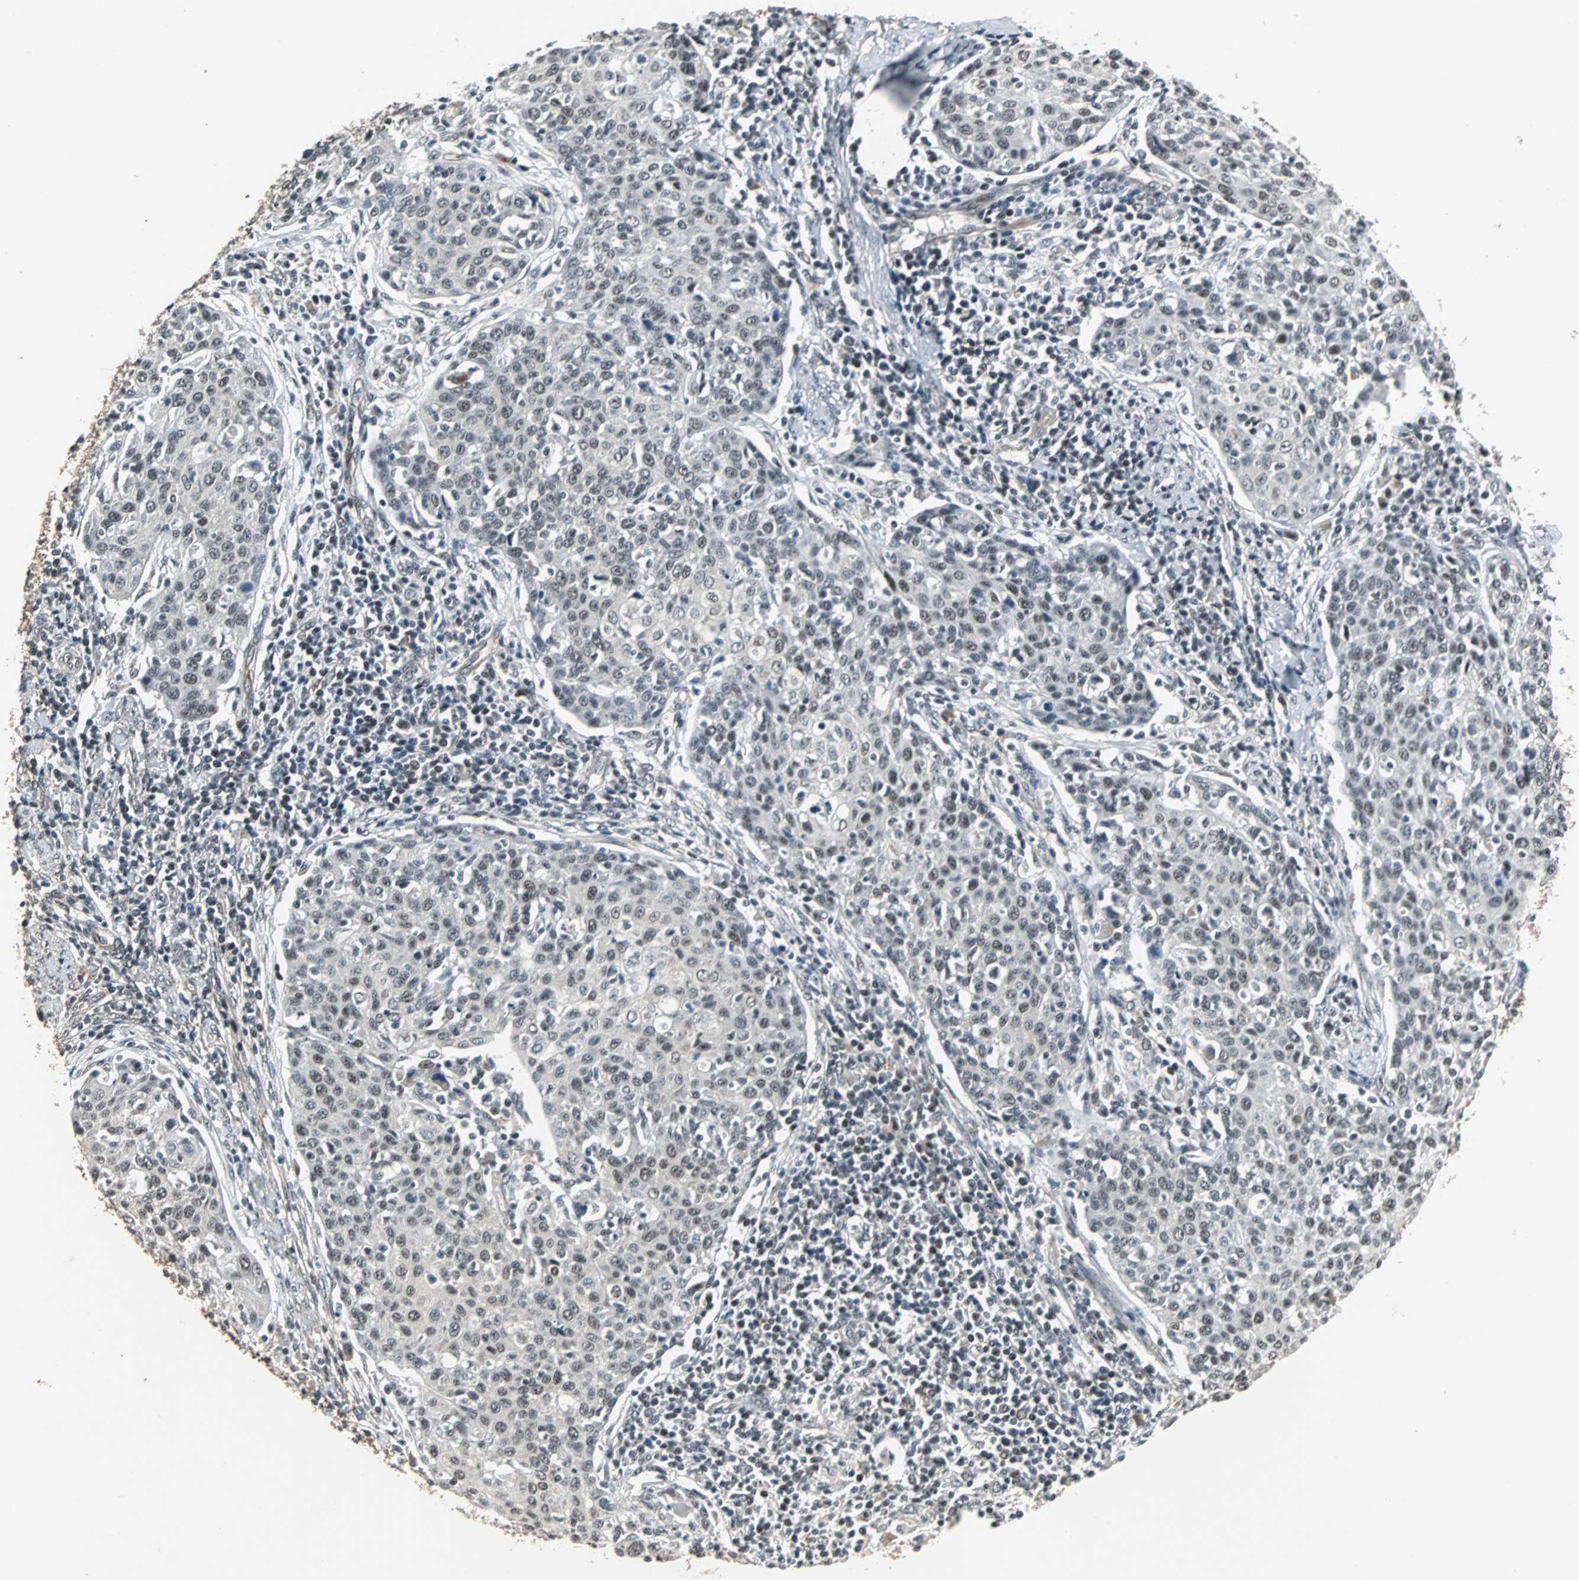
{"staining": {"intensity": "moderate", "quantity": ">75%", "location": "nuclear"}, "tissue": "cervical cancer", "cell_type": "Tumor cells", "image_type": "cancer", "snomed": [{"axis": "morphology", "description": "Squamous cell carcinoma, NOS"}, {"axis": "topography", "description": "Cervix"}], "caption": "Moderate nuclear staining for a protein is appreciated in about >75% of tumor cells of cervical cancer using IHC.", "gene": "MED4", "patient": {"sex": "female", "age": 38}}